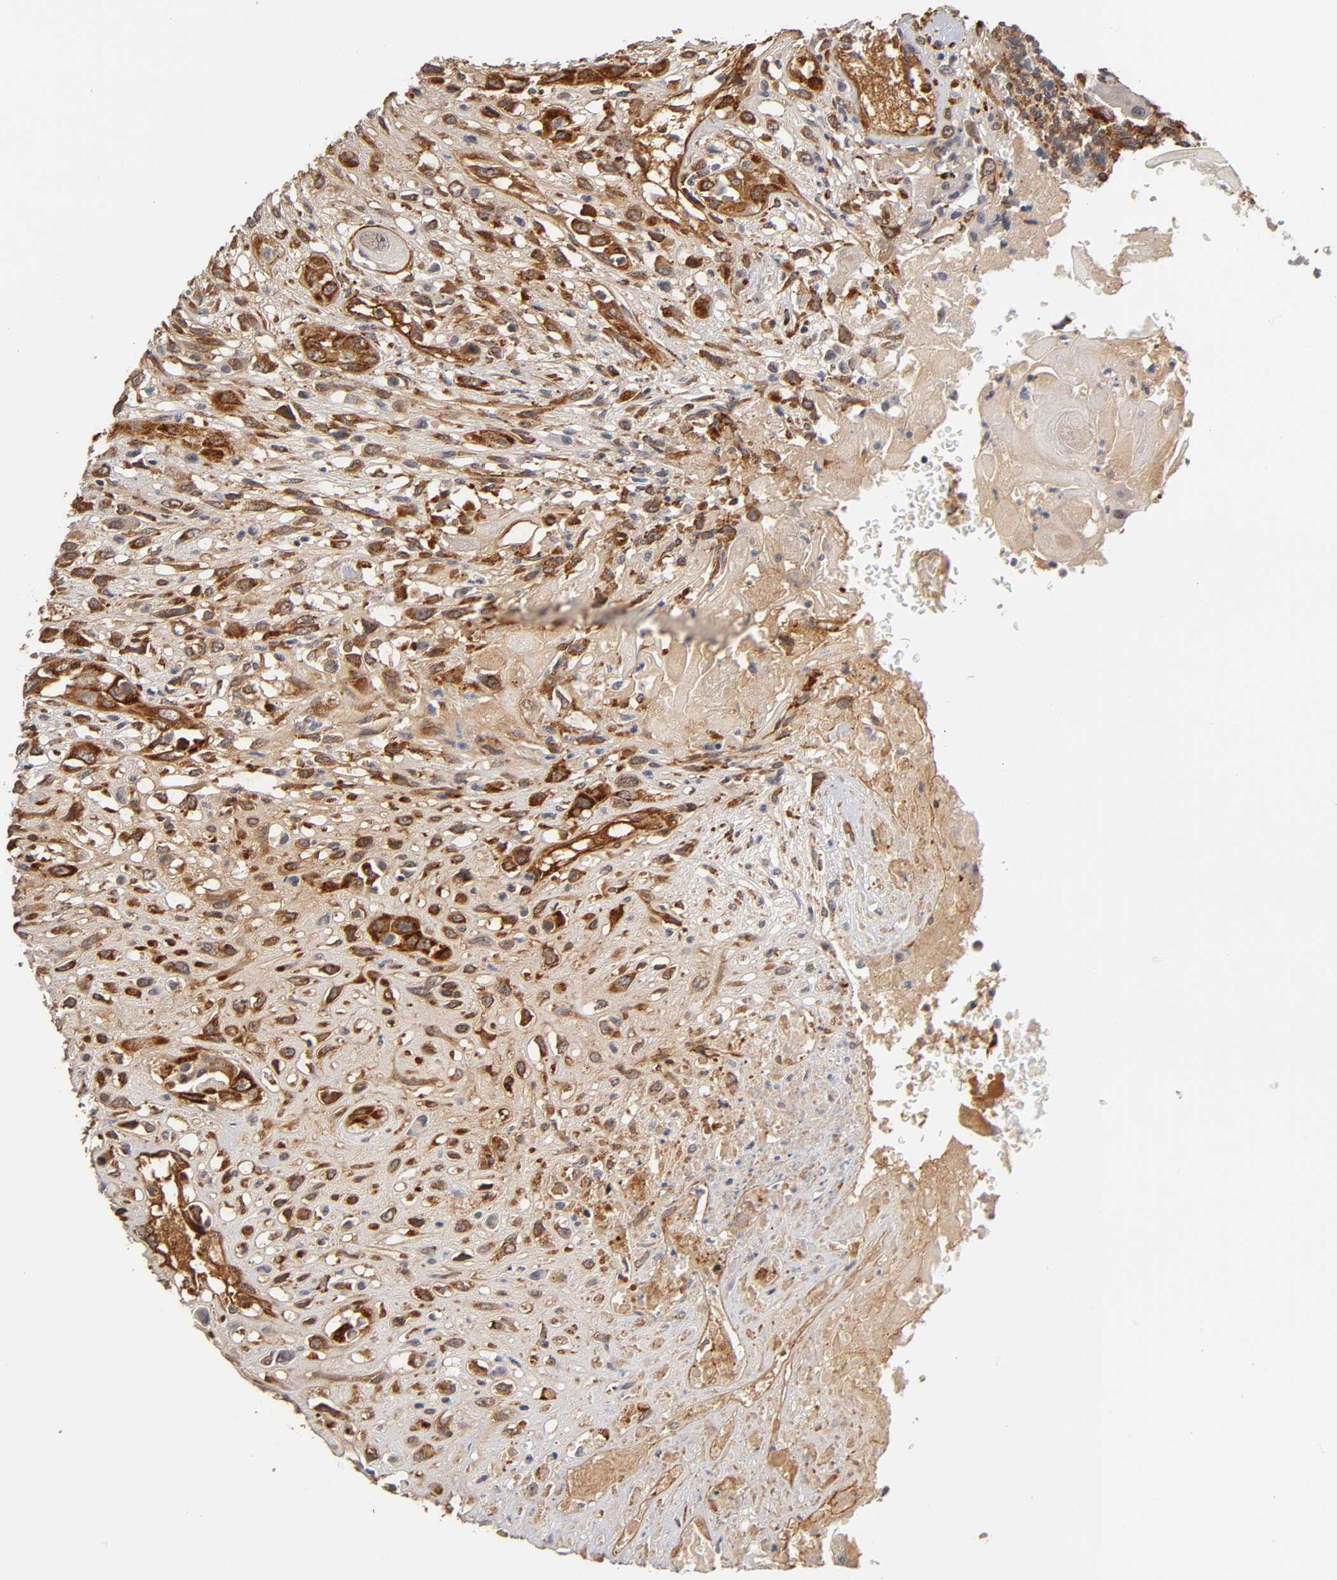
{"staining": {"intensity": "strong", "quantity": ">75%", "location": "cytoplasmic/membranous"}, "tissue": "head and neck cancer", "cell_type": "Tumor cells", "image_type": "cancer", "snomed": [{"axis": "morphology", "description": "Necrosis, NOS"}, {"axis": "morphology", "description": "Neoplasm, malignant, NOS"}, {"axis": "topography", "description": "Salivary gland"}, {"axis": "topography", "description": "Head-Neck"}], "caption": "Head and neck neoplasm (malignant) stained for a protein (brown) exhibits strong cytoplasmic/membranous positive positivity in about >75% of tumor cells.", "gene": "LAMB1", "patient": {"sex": "male", "age": 43}}